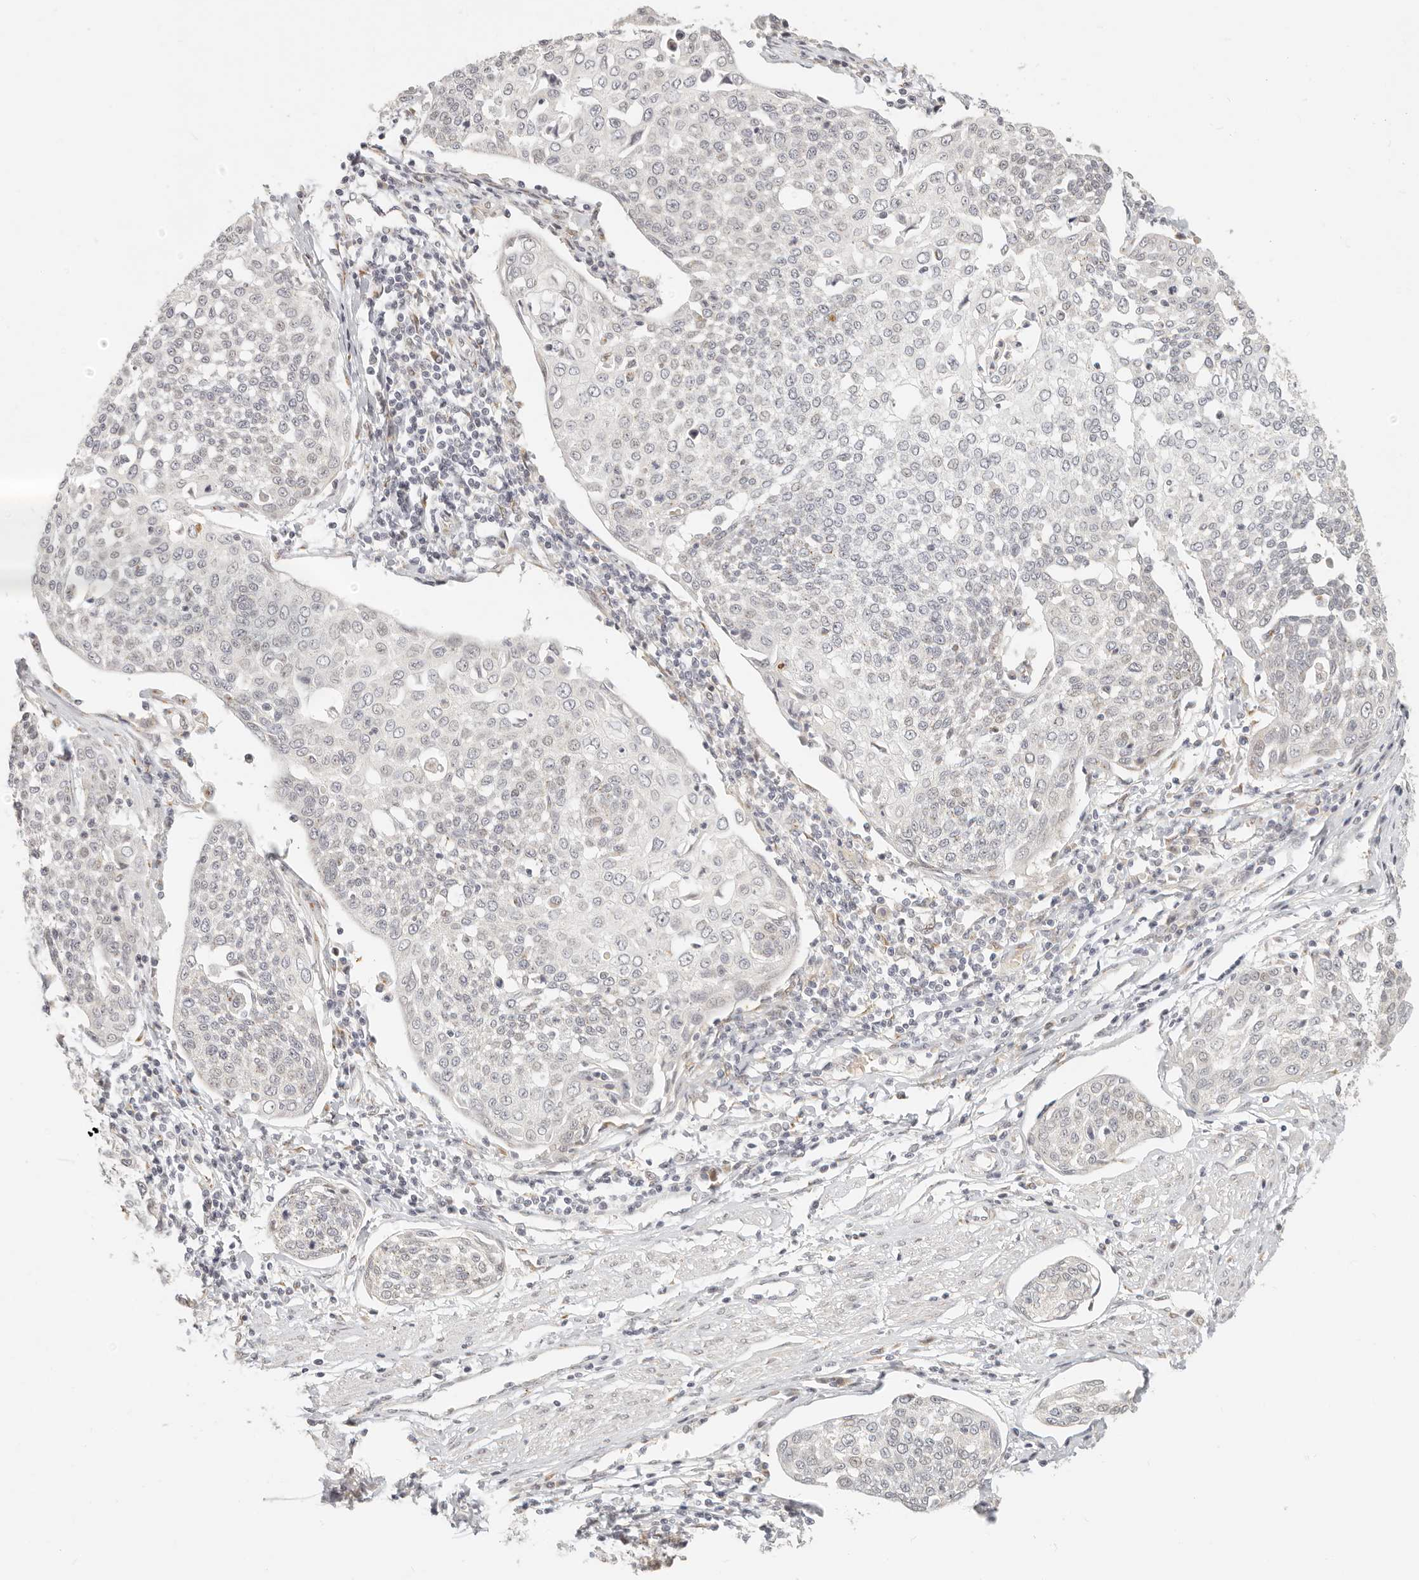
{"staining": {"intensity": "negative", "quantity": "none", "location": "none"}, "tissue": "cervical cancer", "cell_type": "Tumor cells", "image_type": "cancer", "snomed": [{"axis": "morphology", "description": "Squamous cell carcinoma, NOS"}, {"axis": "topography", "description": "Cervix"}], "caption": "Immunohistochemistry (IHC) of cervical cancer (squamous cell carcinoma) reveals no positivity in tumor cells.", "gene": "FAM20B", "patient": {"sex": "female", "age": 34}}